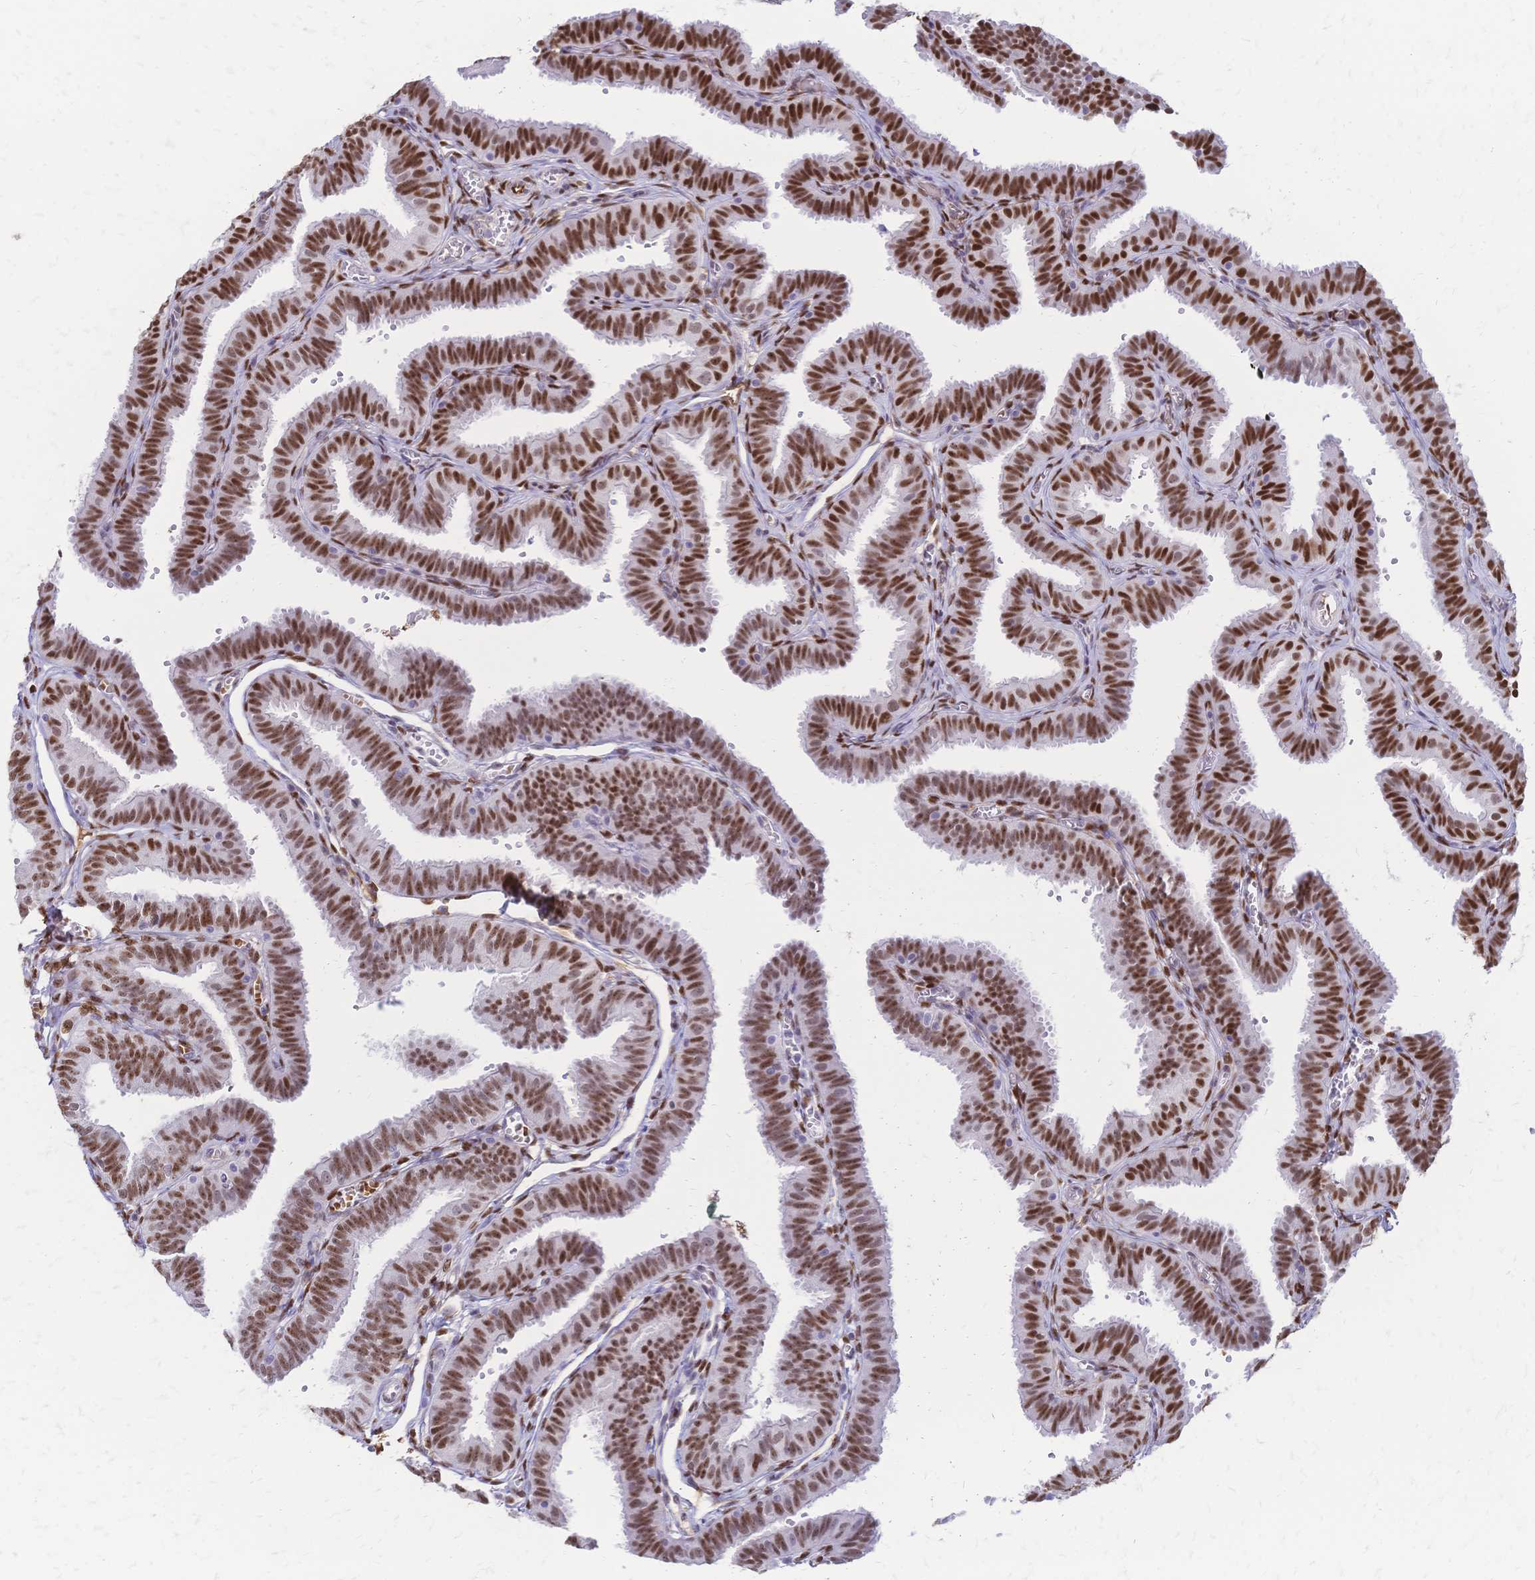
{"staining": {"intensity": "moderate", "quantity": ">75%", "location": "nuclear"}, "tissue": "fallopian tube", "cell_type": "Glandular cells", "image_type": "normal", "snomed": [{"axis": "morphology", "description": "Normal tissue, NOS"}, {"axis": "topography", "description": "Fallopian tube"}], "caption": "Immunohistochemical staining of unremarkable fallopian tube shows >75% levels of moderate nuclear protein positivity in approximately >75% of glandular cells.", "gene": "NFIC", "patient": {"sex": "female", "age": 25}}